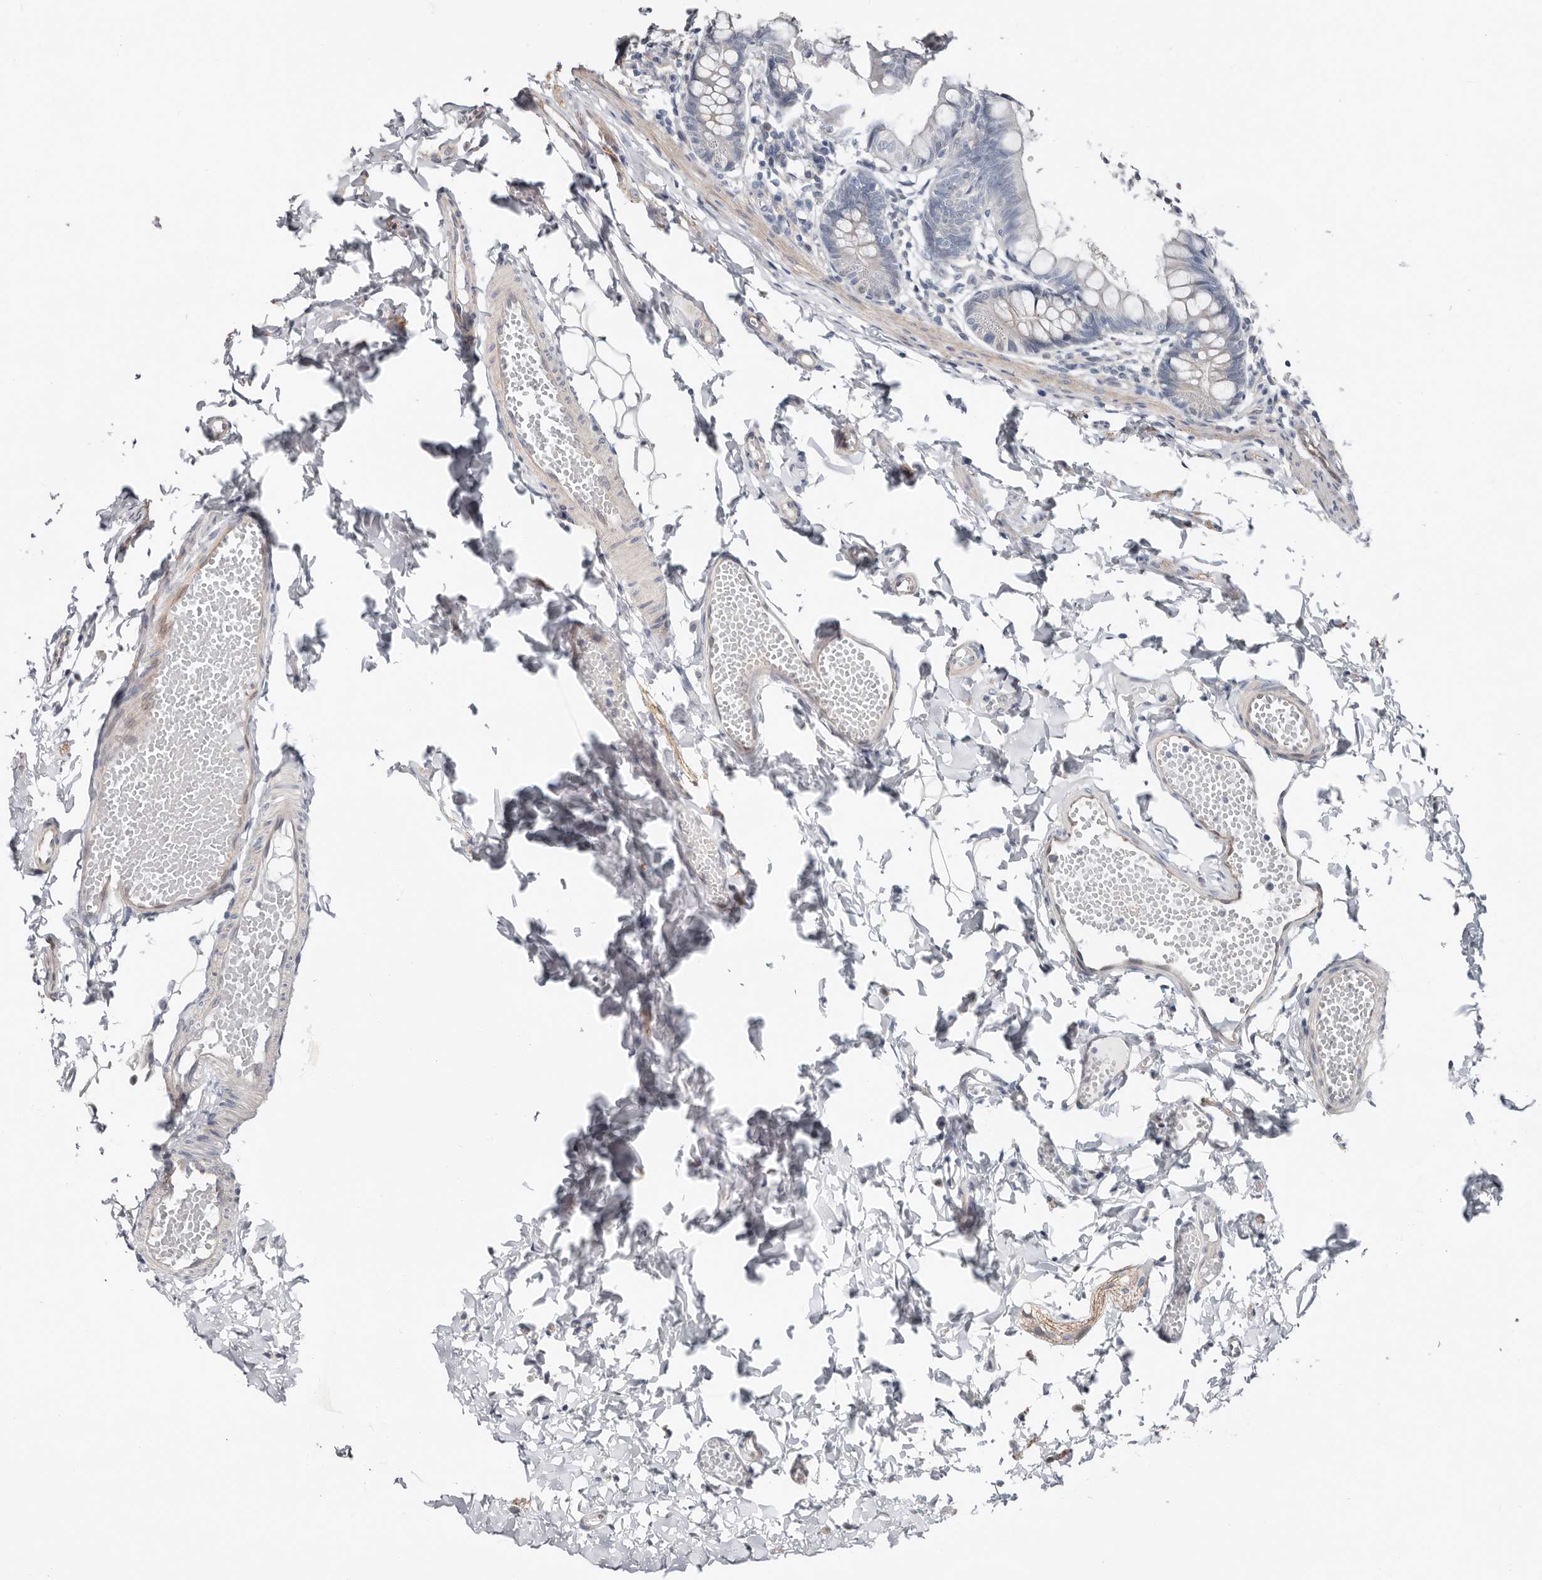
{"staining": {"intensity": "negative", "quantity": "none", "location": "none"}, "tissue": "small intestine", "cell_type": "Glandular cells", "image_type": "normal", "snomed": [{"axis": "morphology", "description": "Normal tissue, NOS"}, {"axis": "topography", "description": "Small intestine"}], "caption": "The IHC image has no significant expression in glandular cells of small intestine.", "gene": "ASRGL1", "patient": {"sex": "male", "age": 7}}